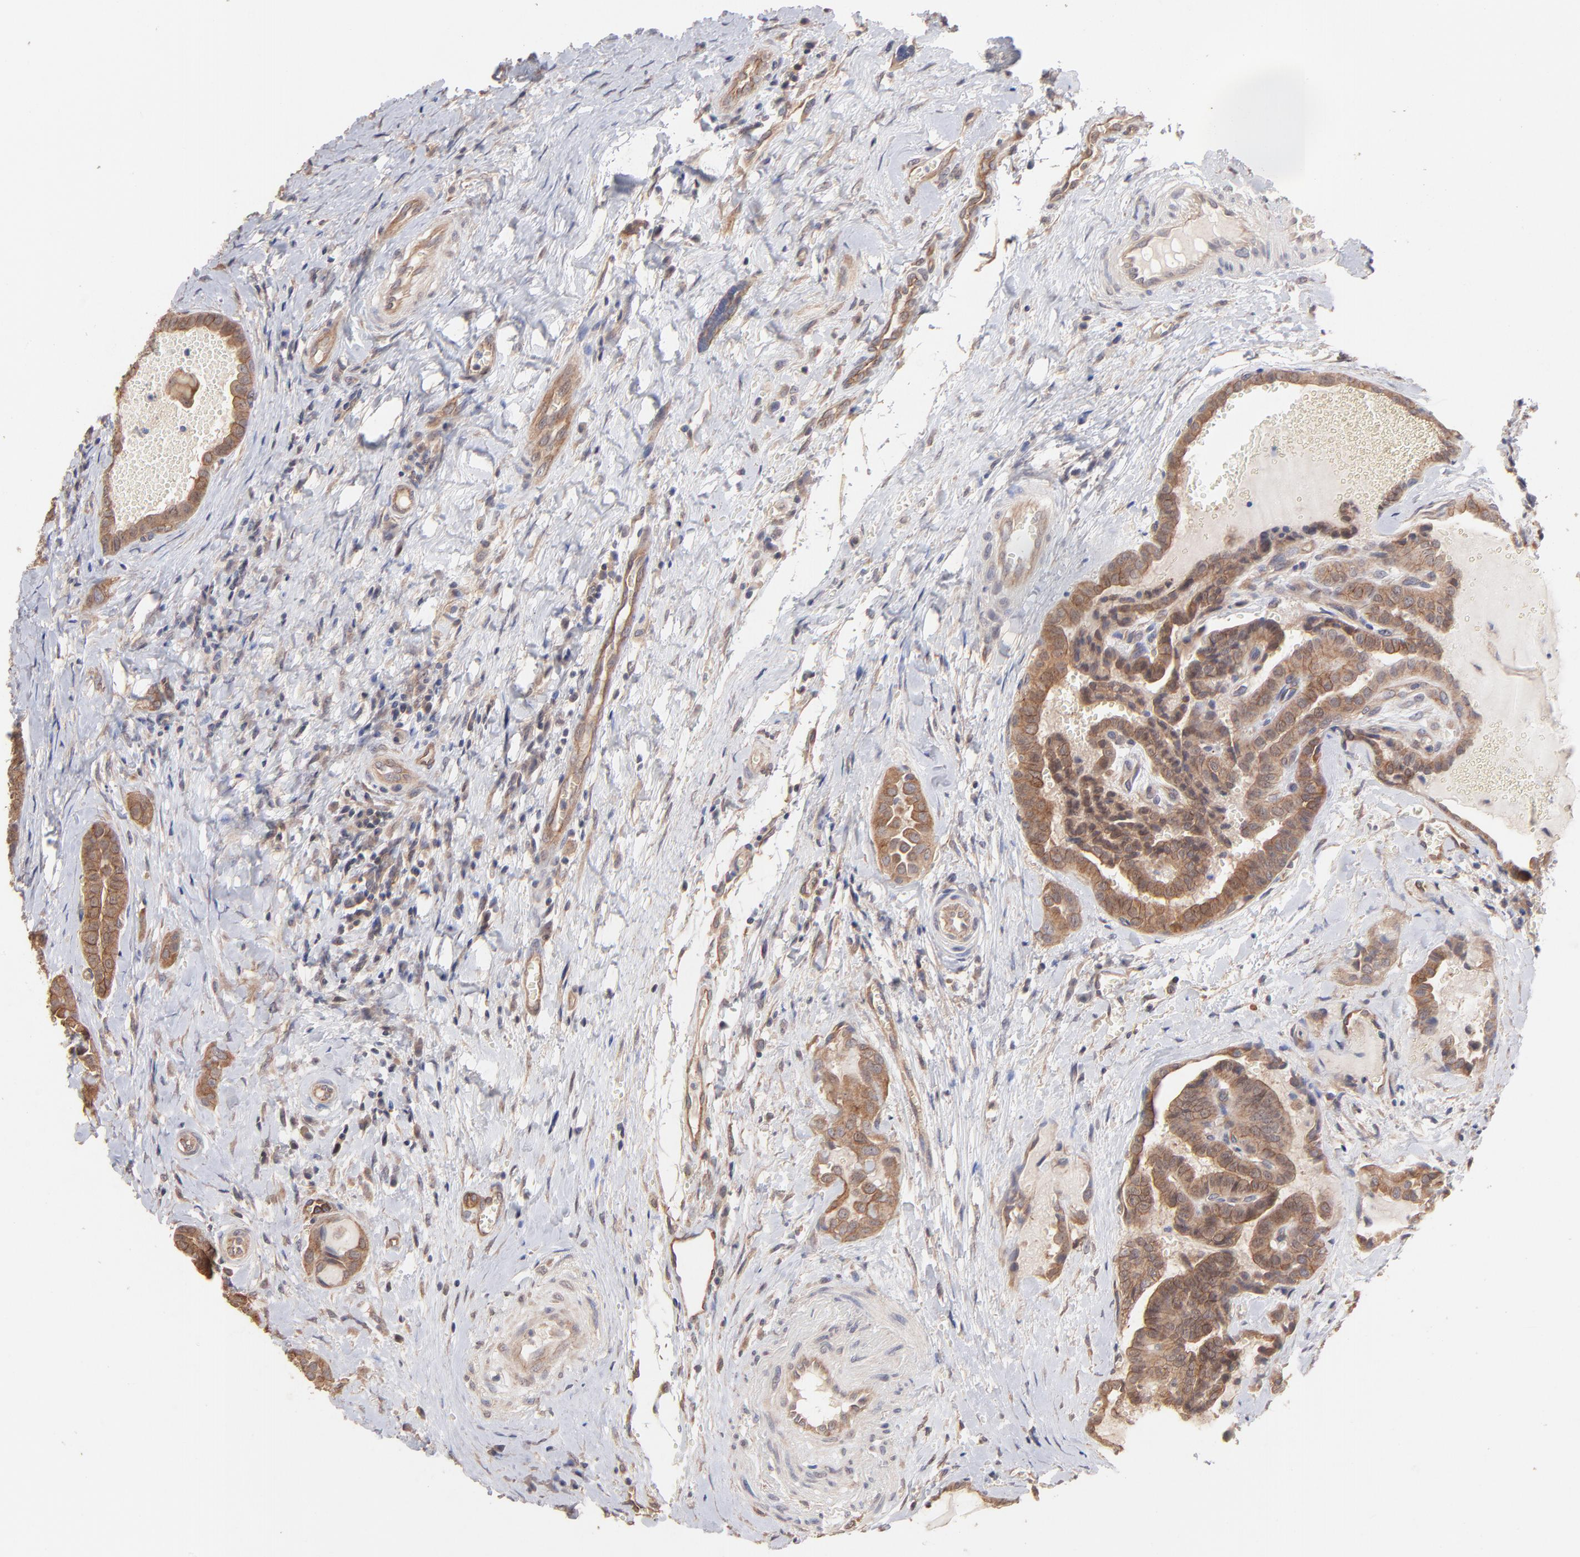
{"staining": {"intensity": "moderate", "quantity": ">75%", "location": "cytoplasmic/membranous"}, "tissue": "thyroid cancer", "cell_type": "Tumor cells", "image_type": "cancer", "snomed": [{"axis": "morphology", "description": "Carcinoma, NOS"}, {"axis": "topography", "description": "Thyroid gland"}], "caption": "This is a histology image of immunohistochemistry staining of carcinoma (thyroid), which shows moderate positivity in the cytoplasmic/membranous of tumor cells.", "gene": "STAP2", "patient": {"sex": "female", "age": 91}}